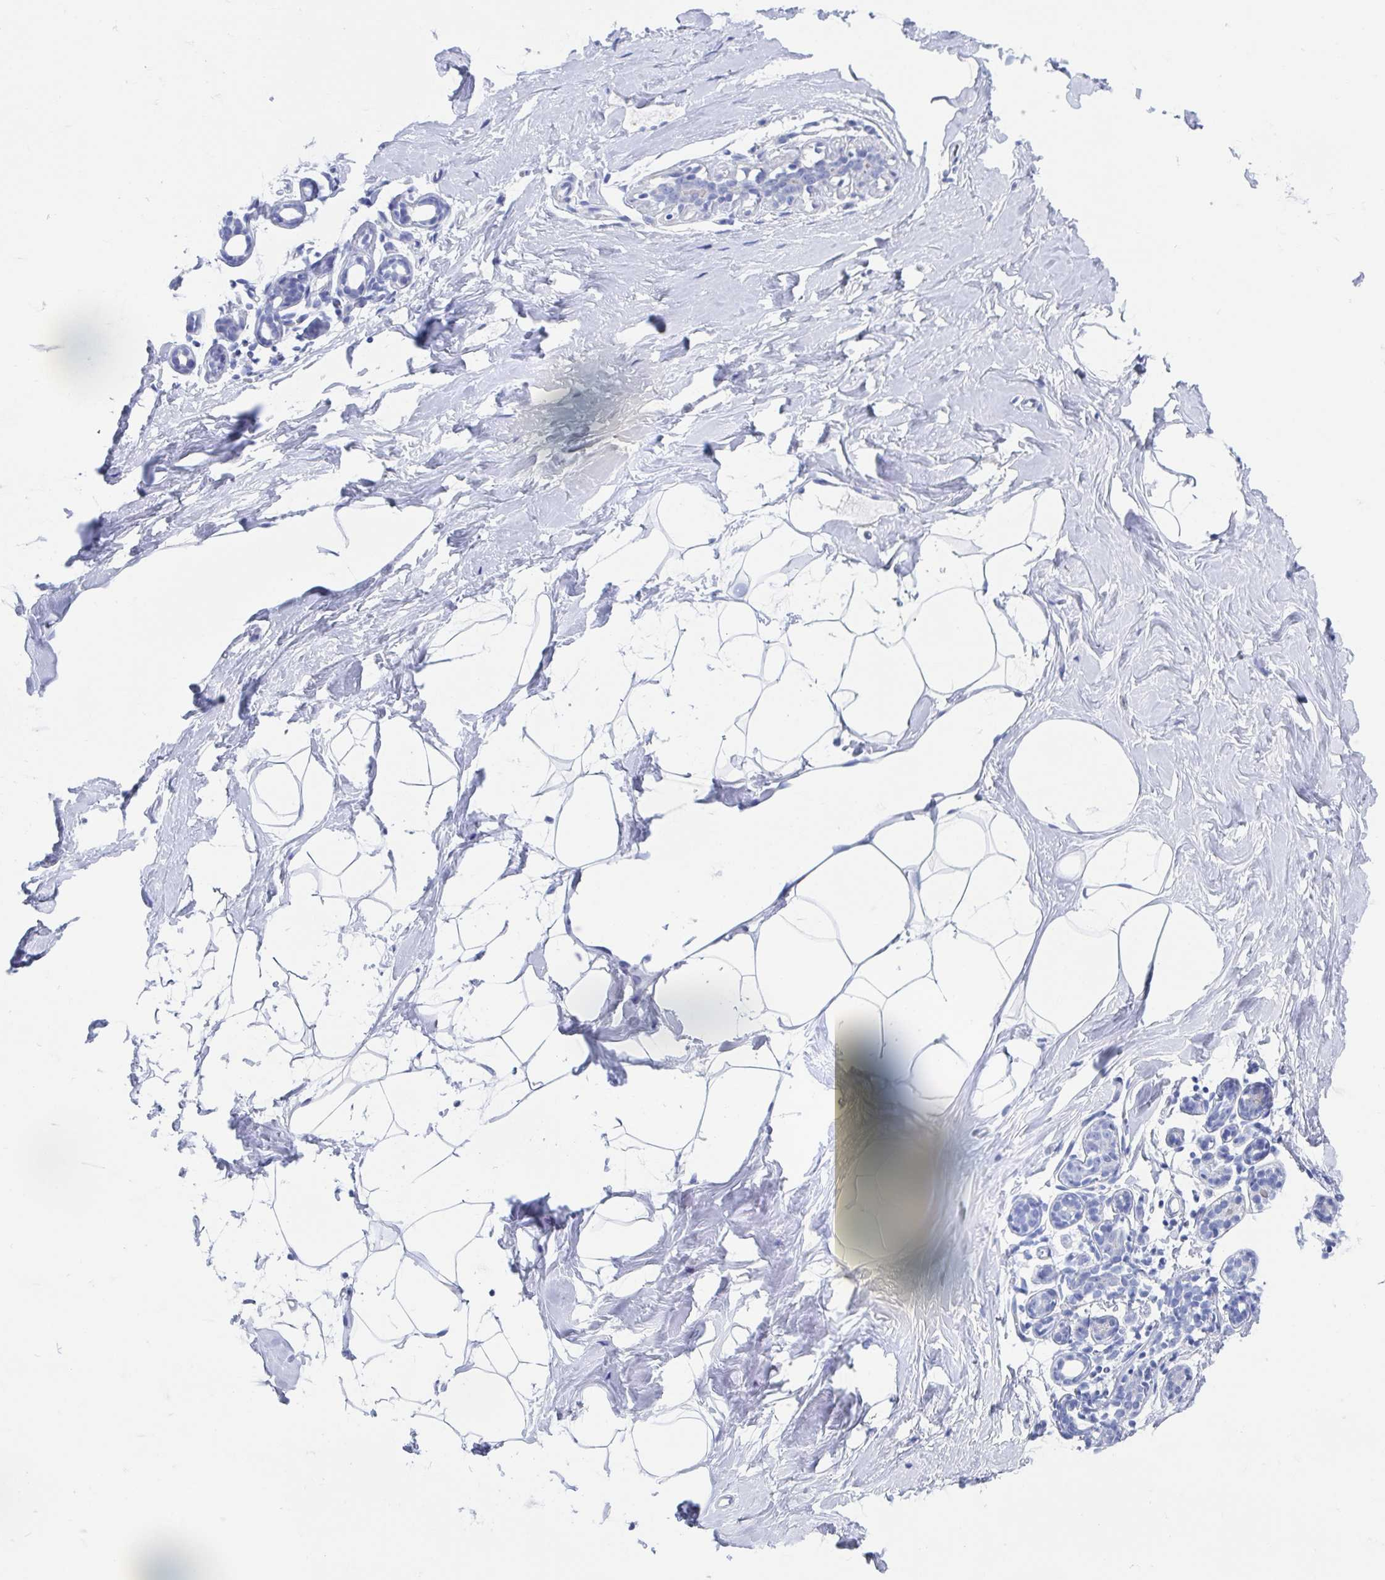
{"staining": {"intensity": "negative", "quantity": "none", "location": "none"}, "tissue": "breast", "cell_type": "Adipocytes", "image_type": "normal", "snomed": [{"axis": "morphology", "description": "Normal tissue, NOS"}, {"axis": "topography", "description": "Breast"}], "caption": "High power microscopy image of an IHC histopathology image of unremarkable breast, revealing no significant expression in adipocytes. Nuclei are stained in blue.", "gene": "SHCBP1L", "patient": {"sex": "female", "age": 32}}